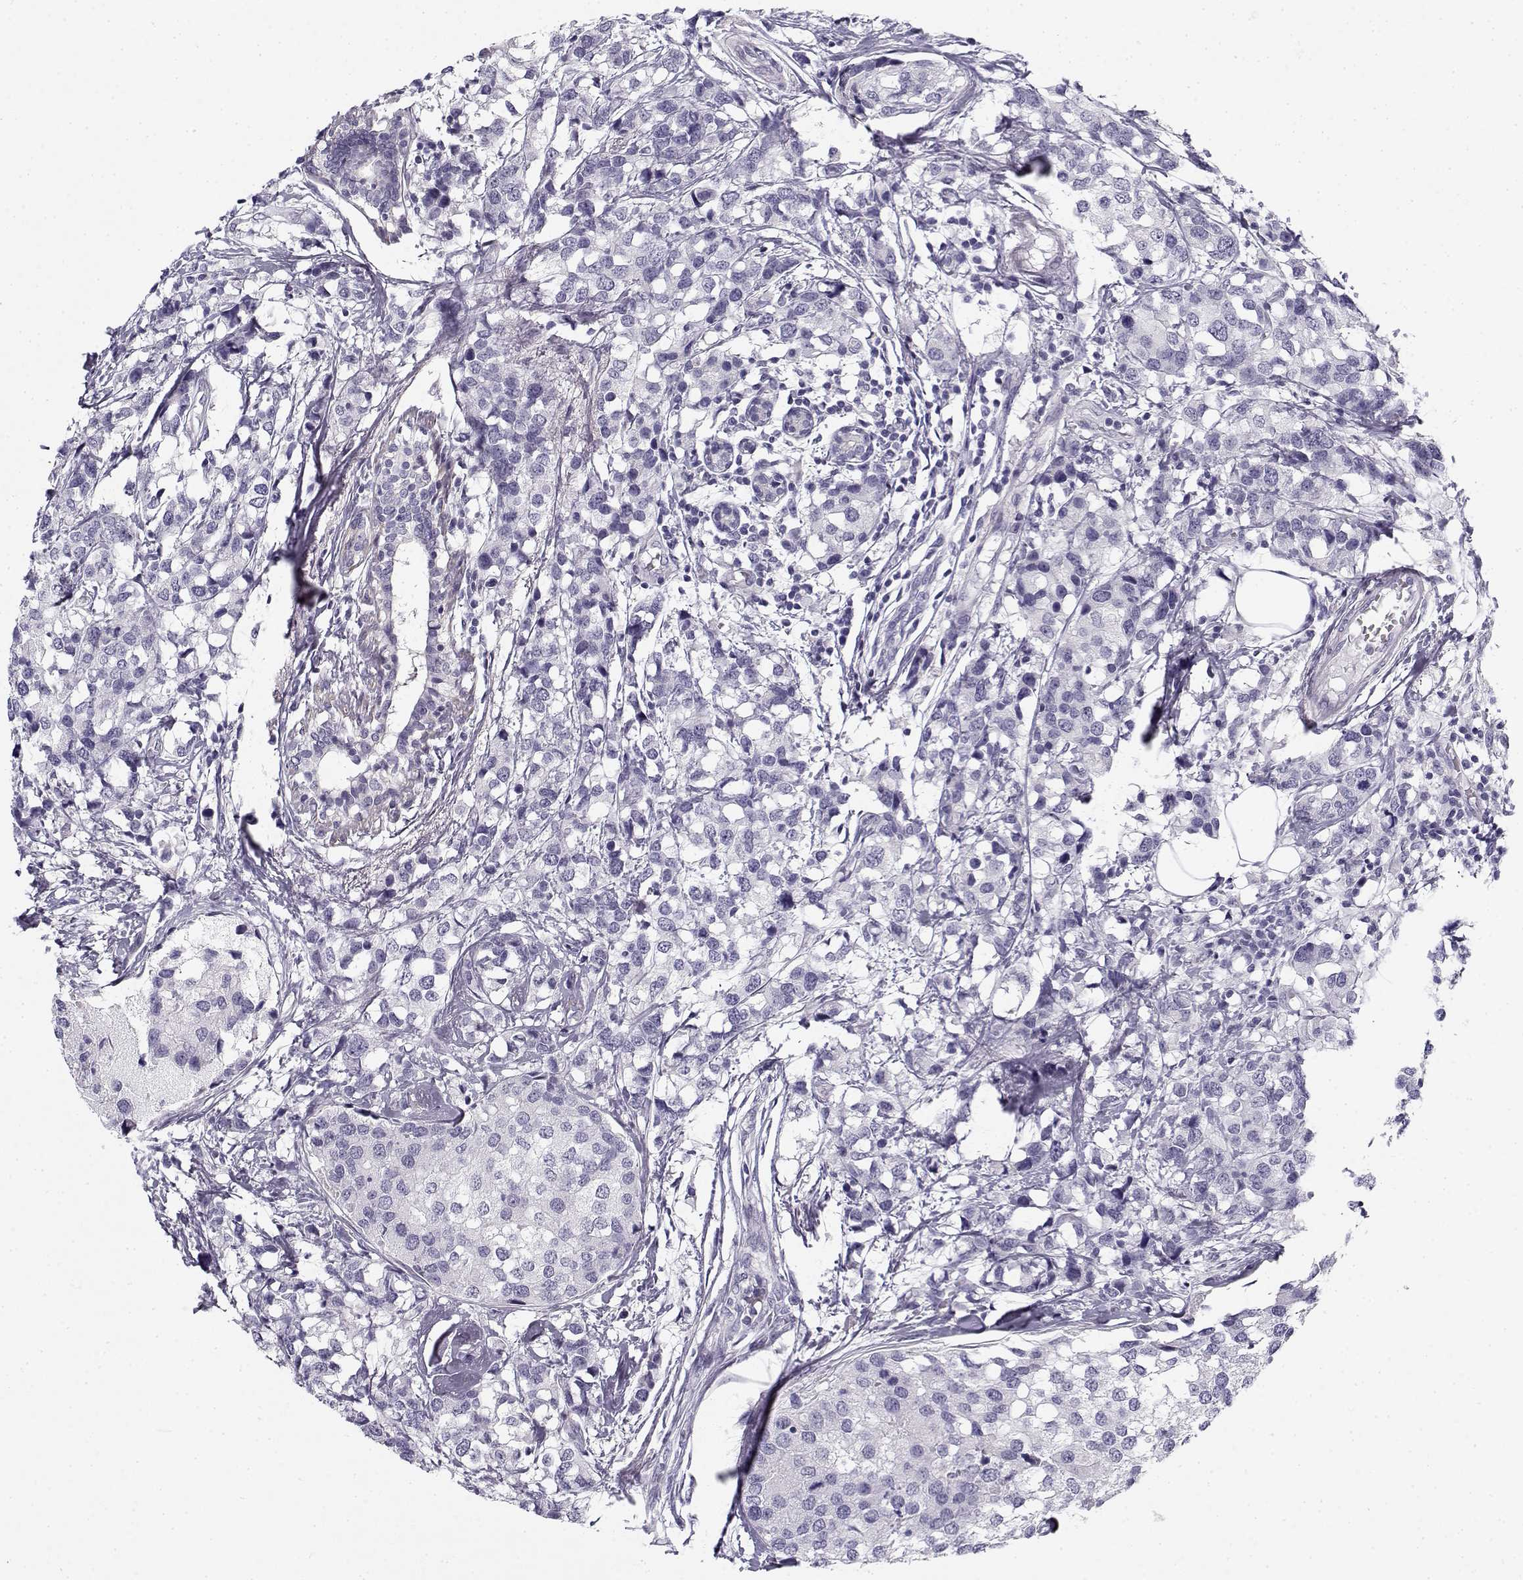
{"staining": {"intensity": "negative", "quantity": "none", "location": "none"}, "tissue": "breast cancer", "cell_type": "Tumor cells", "image_type": "cancer", "snomed": [{"axis": "morphology", "description": "Lobular carcinoma"}, {"axis": "topography", "description": "Breast"}], "caption": "Image shows no protein staining in tumor cells of lobular carcinoma (breast) tissue.", "gene": "CREB3L3", "patient": {"sex": "female", "age": 59}}